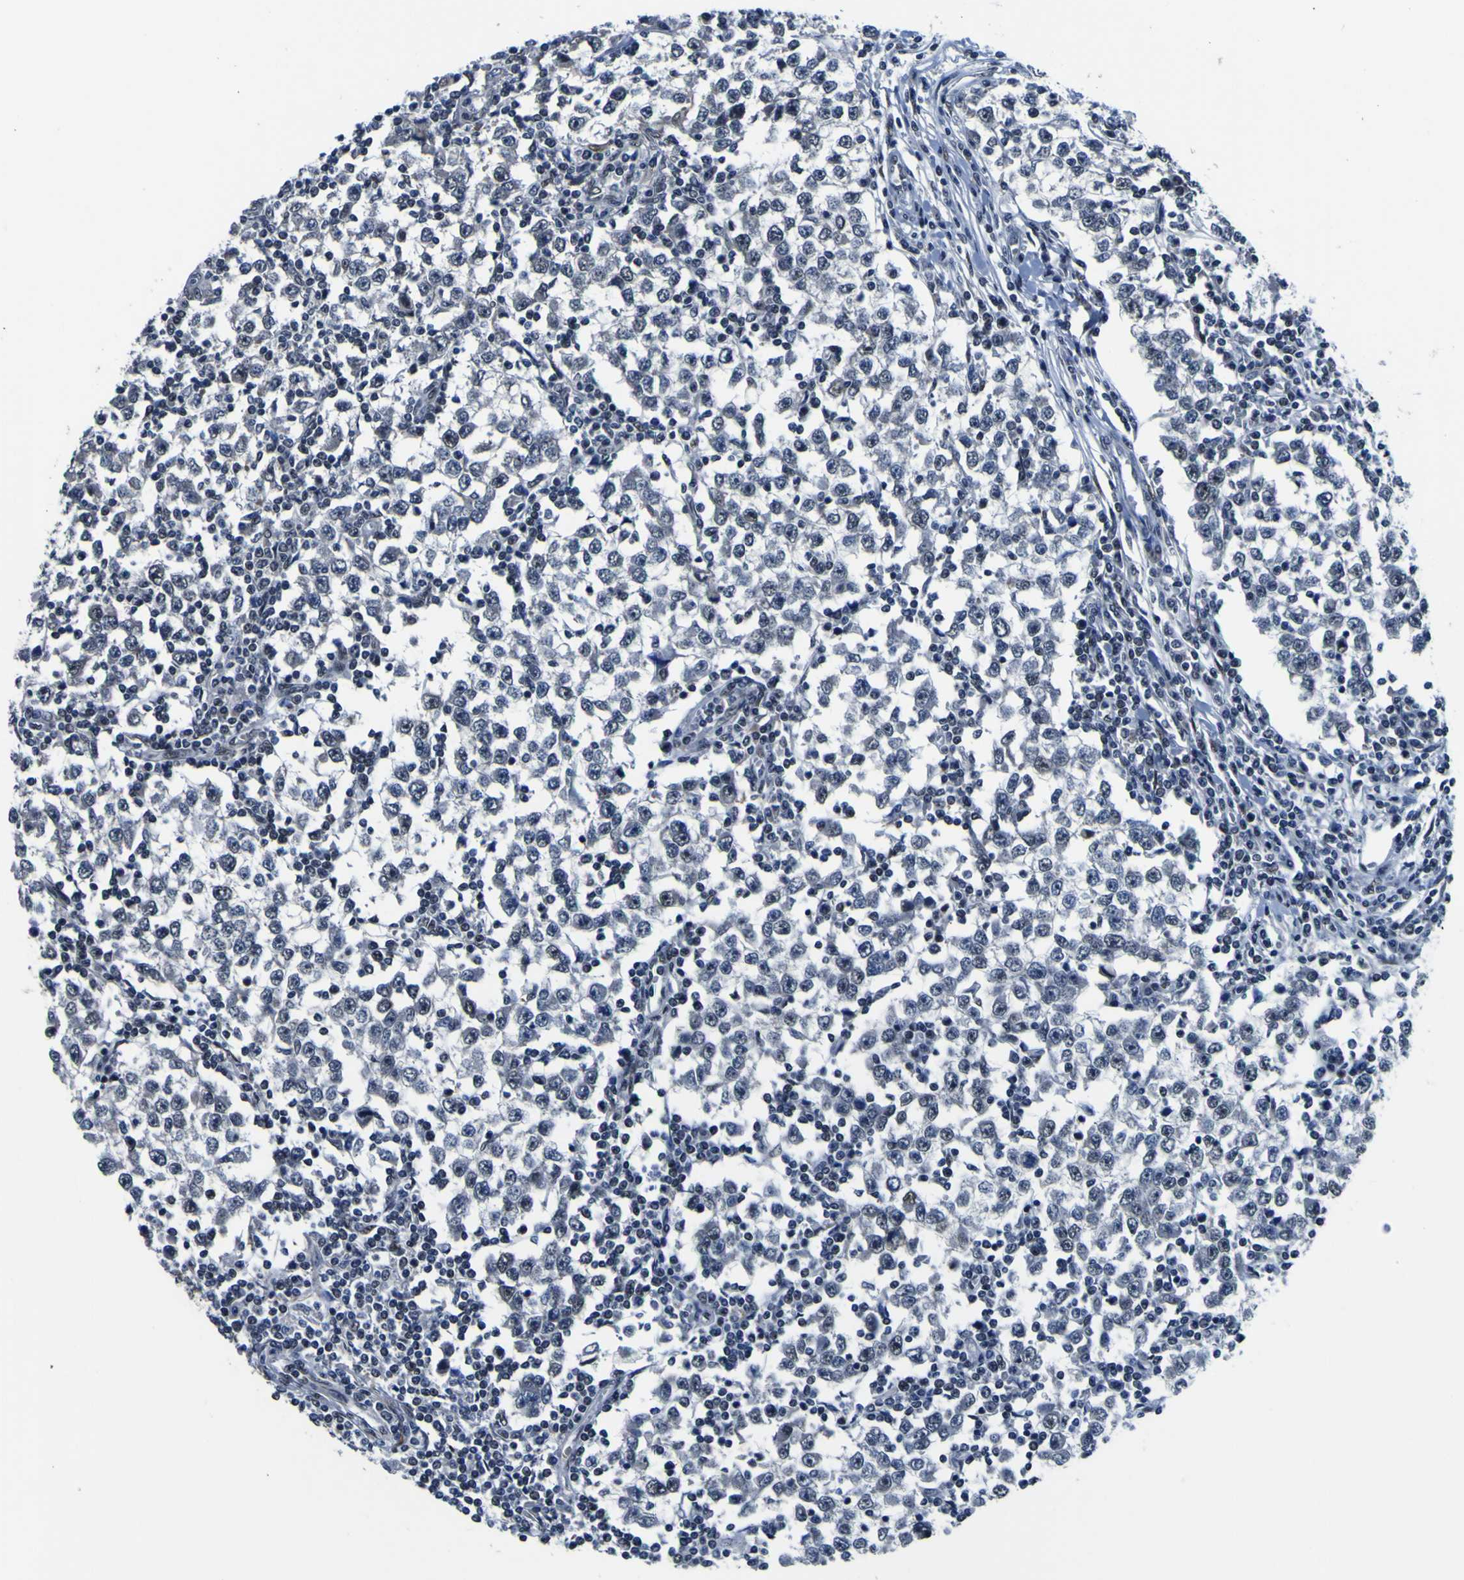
{"staining": {"intensity": "negative", "quantity": "none", "location": "none"}, "tissue": "testis cancer", "cell_type": "Tumor cells", "image_type": "cancer", "snomed": [{"axis": "morphology", "description": "Seminoma, NOS"}, {"axis": "topography", "description": "Testis"}], "caption": "An immunohistochemistry (IHC) image of testis seminoma is shown. There is no staining in tumor cells of testis seminoma.", "gene": "CUL4B", "patient": {"sex": "male", "age": 65}}